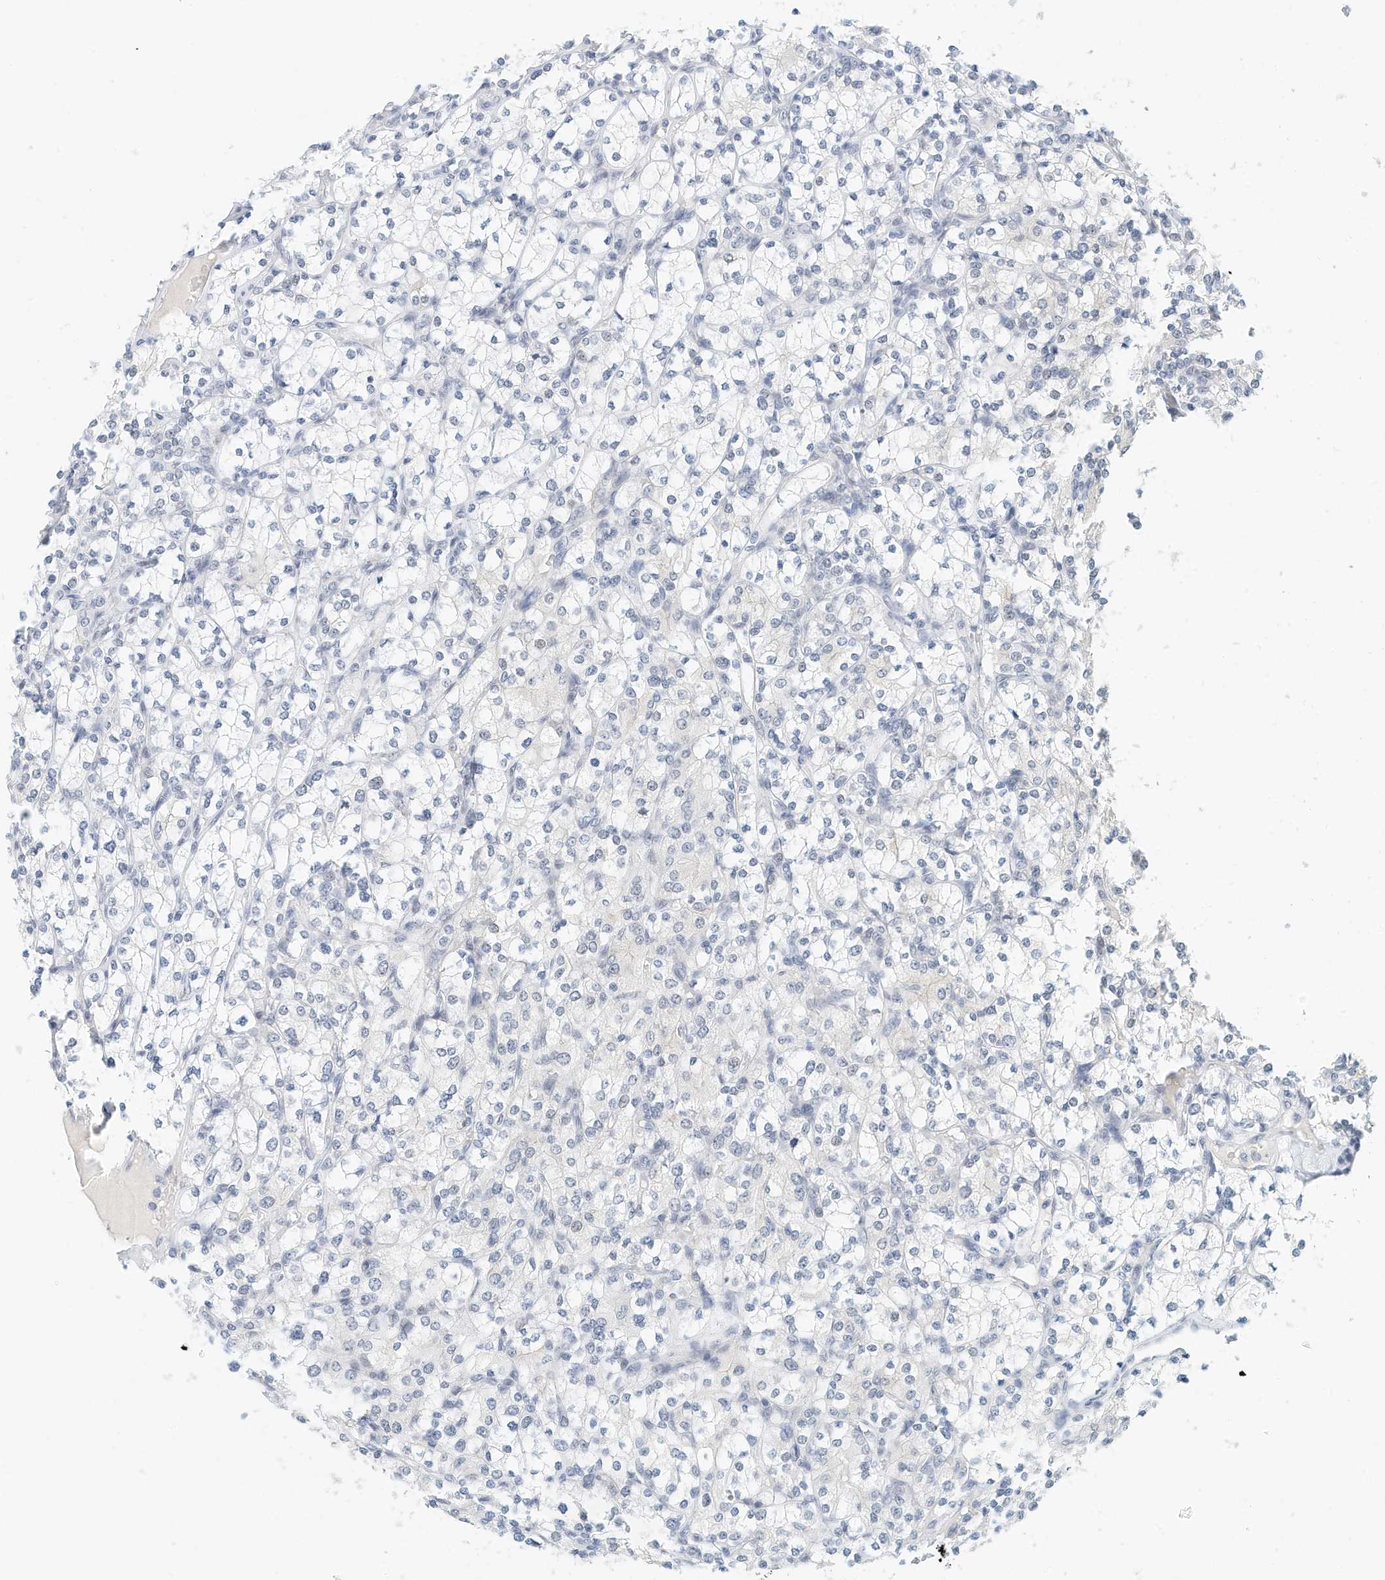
{"staining": {"intensity": "negative", "quantity": "none", "location": "none"}, "tissue": "renal cancer", "cell_type": "Tumor cells", "image_type": "cancer", "snomed": [{"axis": "morphology", "description": "Adenocarcinoma, NOS"}, {"axis": "topography", "description": "Kidney"}], "caption": "Tumor cells show no significant positivity in renal cancer.", "gene": "ARHGAP28", "patient": {"sex": "male", "age": 77}}